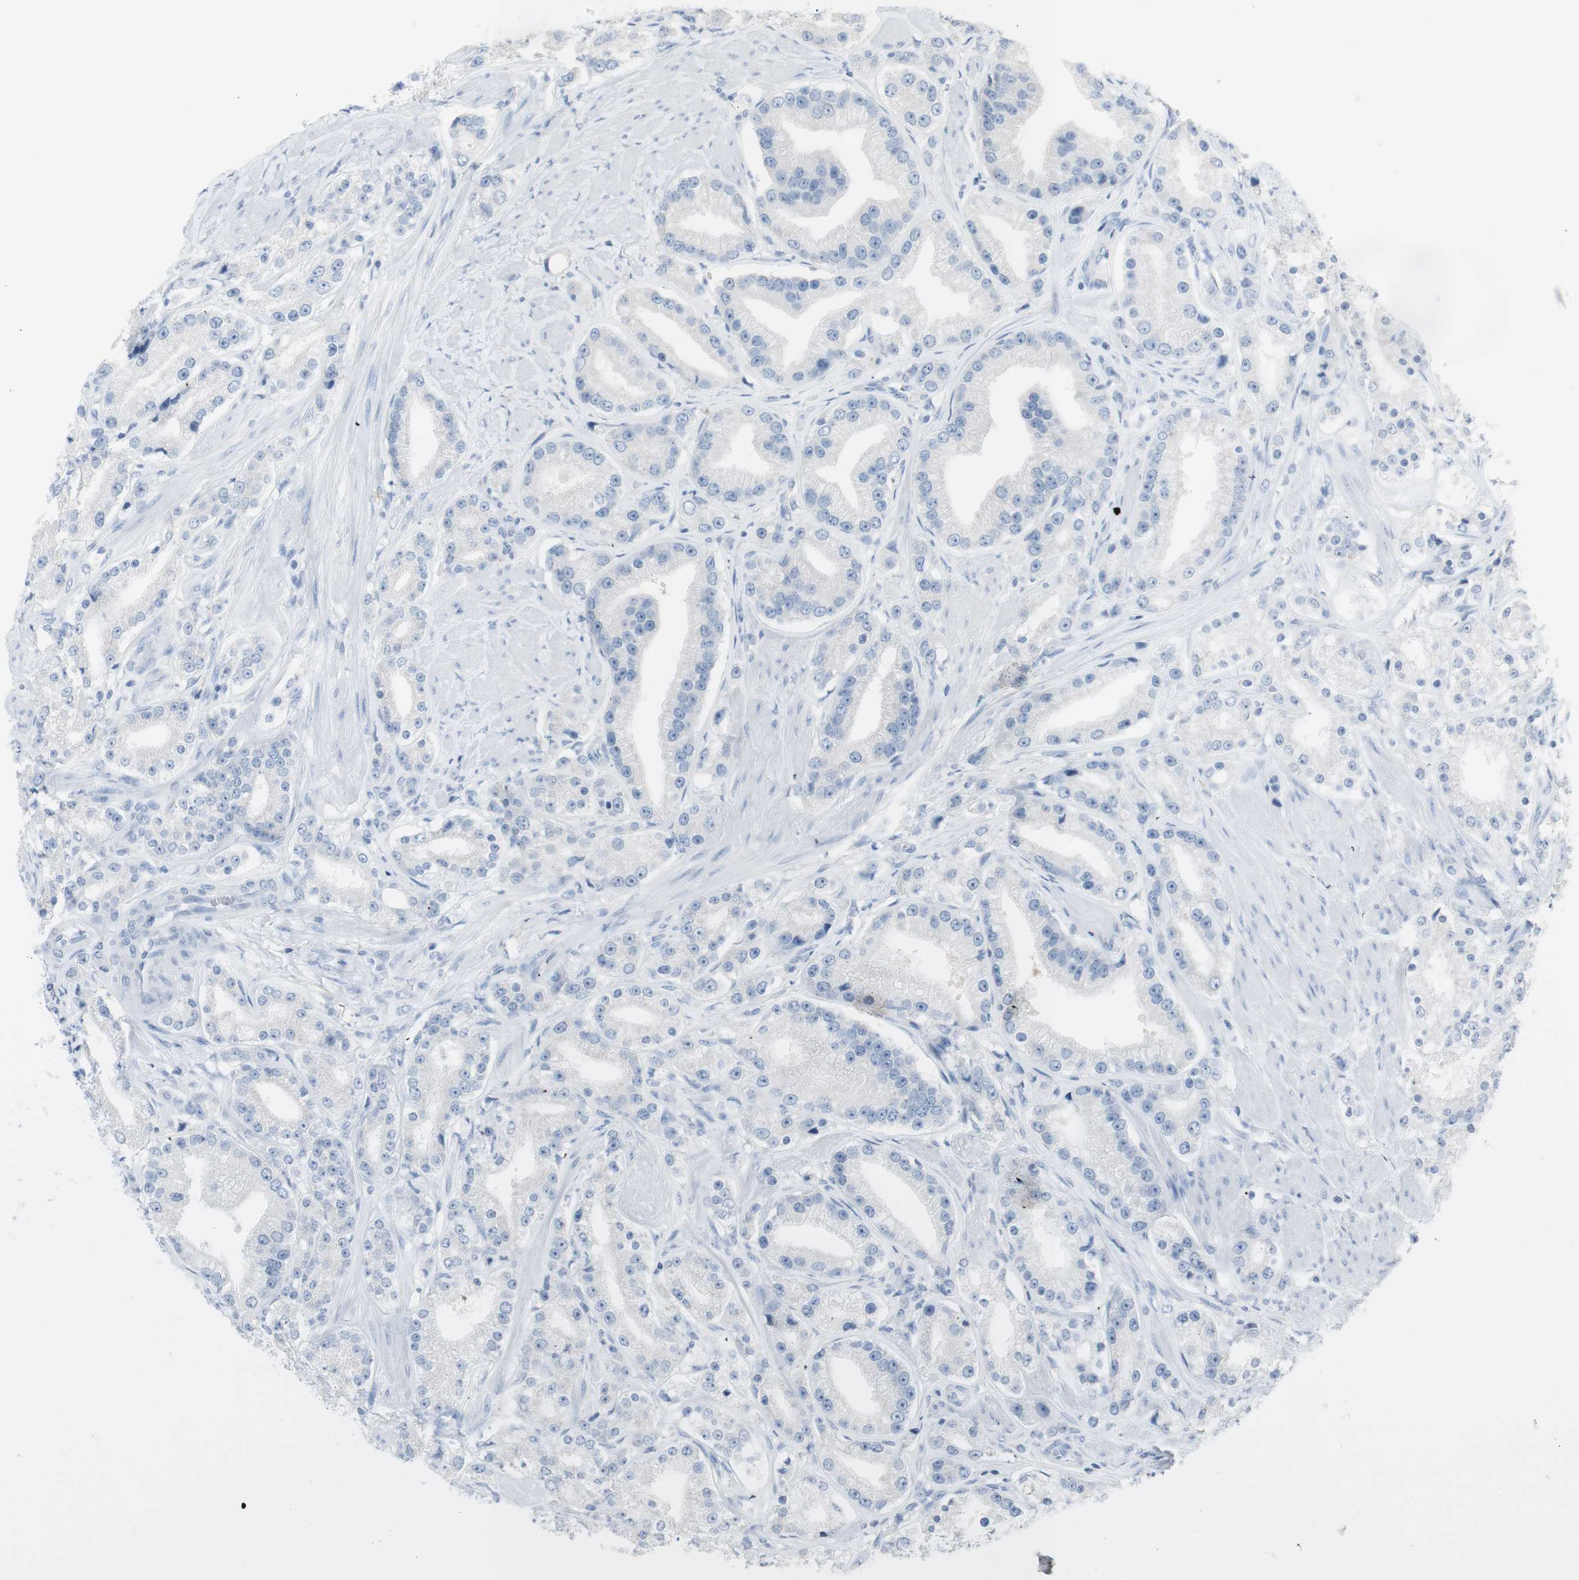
{"staining": {"intensity": "negative", "quantity": "none", "location": "none"}, "tissue": "prostate cancer", "cell_type": "Tumor cells", "image_type": "cancer", "snomed": [{"axis": "morphology", "description": "Adenocarcinoma, Low grade"}, {"axis": "topography", "description": "Prostate"}], "caption": "Prostate cancer was stained to show a protein in brown. There is no significant expression in tumor cells.", "gene": "ART3", "patient": {"sex": "male", "age": 63}}